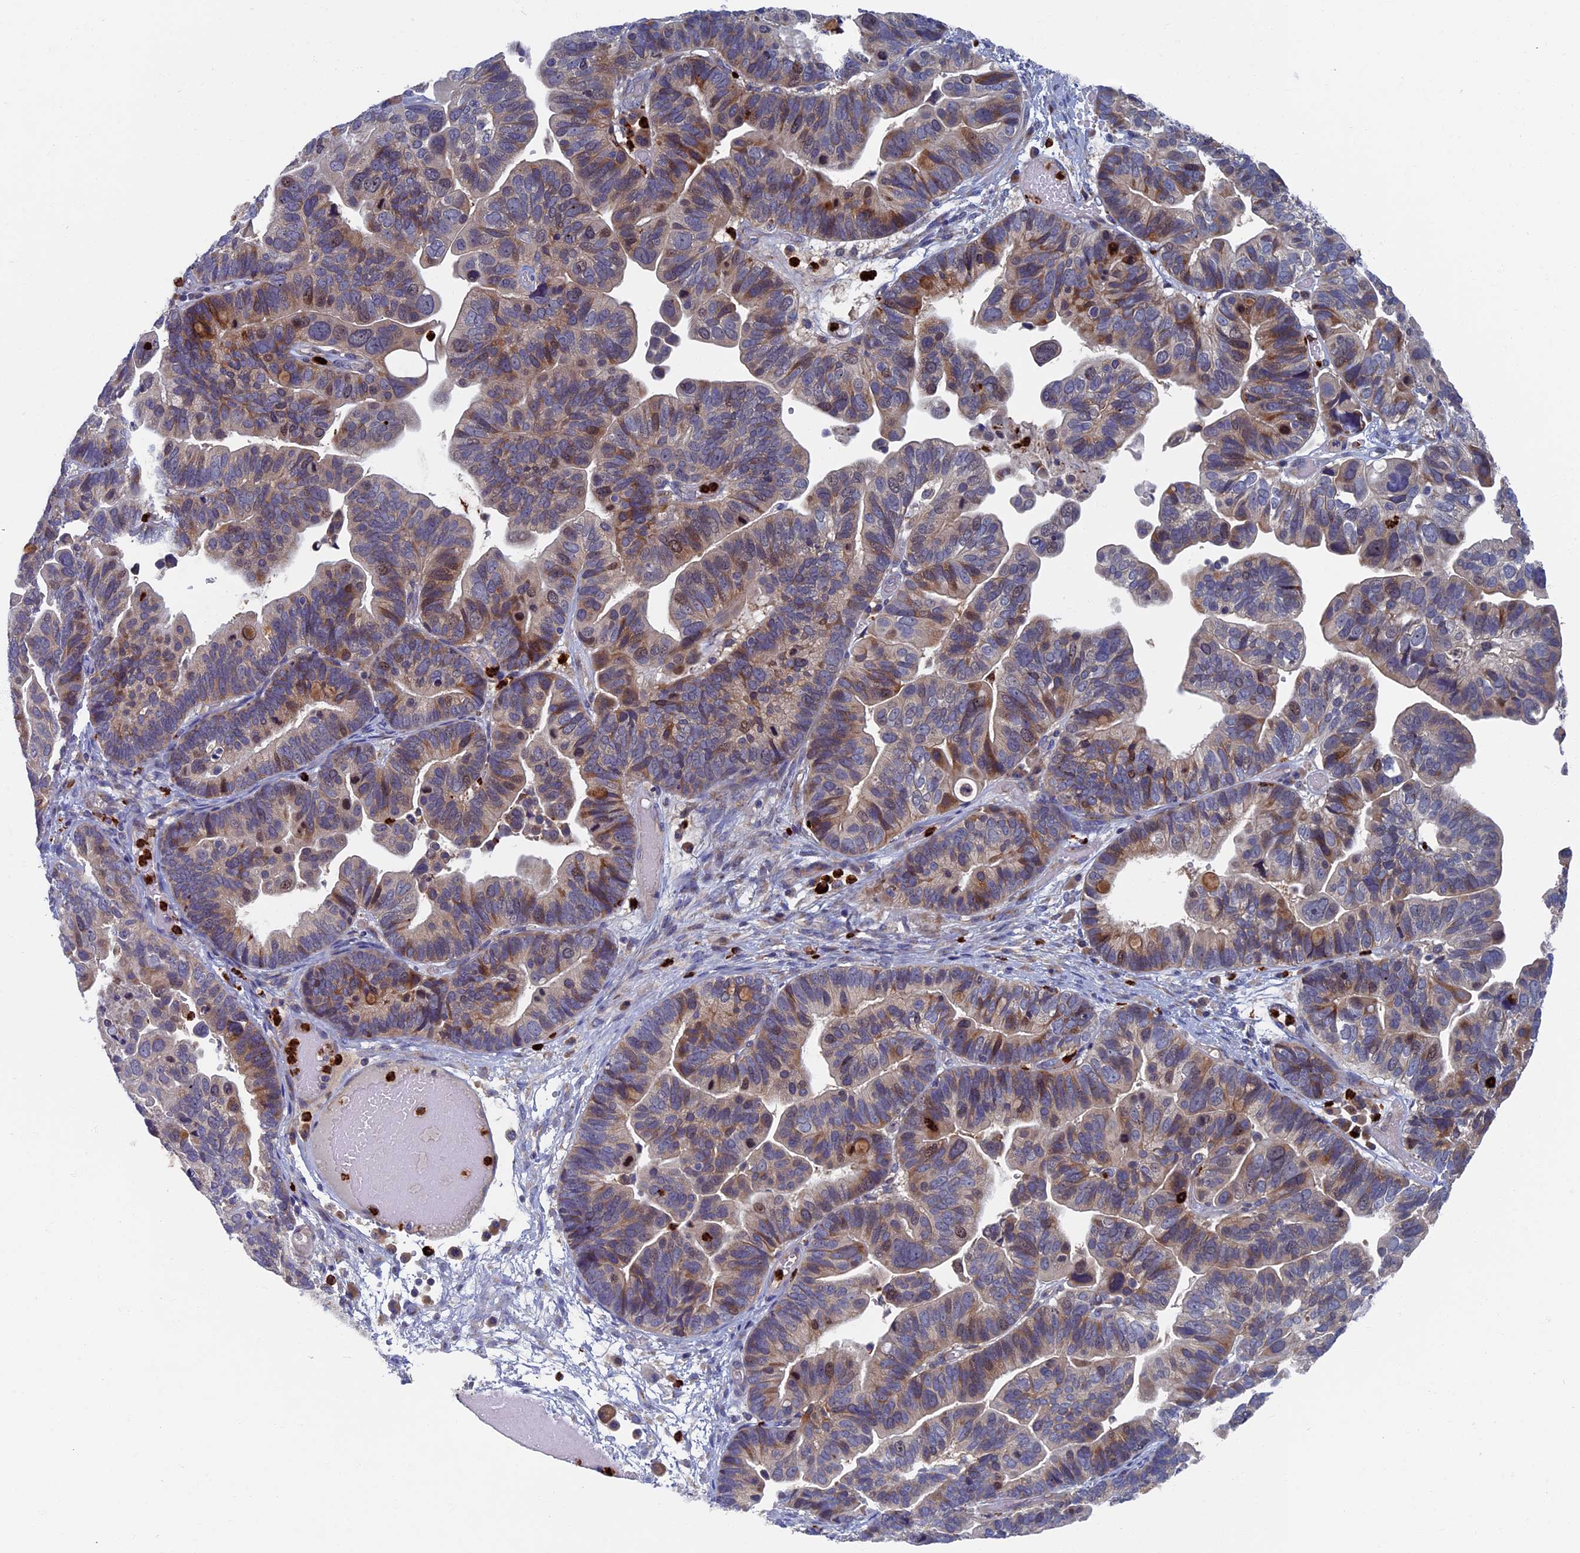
{"staining": {"intensity": "moderate", "quantity": "25%-75%", "location": "cytoplasmic/membranous"}, "tissue": "ovarian cancer", "cell_type": "Tumor cells", "image_type": "cancer", "snomed": [{"axis": "morphology", "description": "Cystadenocarcinoma, serous, NOS"}, {"axis": "topography", "description": "Ovary"}], "caption": "Immunohistochemistry (IHC) of ovarian cancer (serous cystadenocarcinoma) reveals medium levels of moderate cytoplasmic/membranous positivity in approximately 25%-75% of tumor cells.", "gene": "TNK2", "patient": {"sex": "female", "age": 56}}